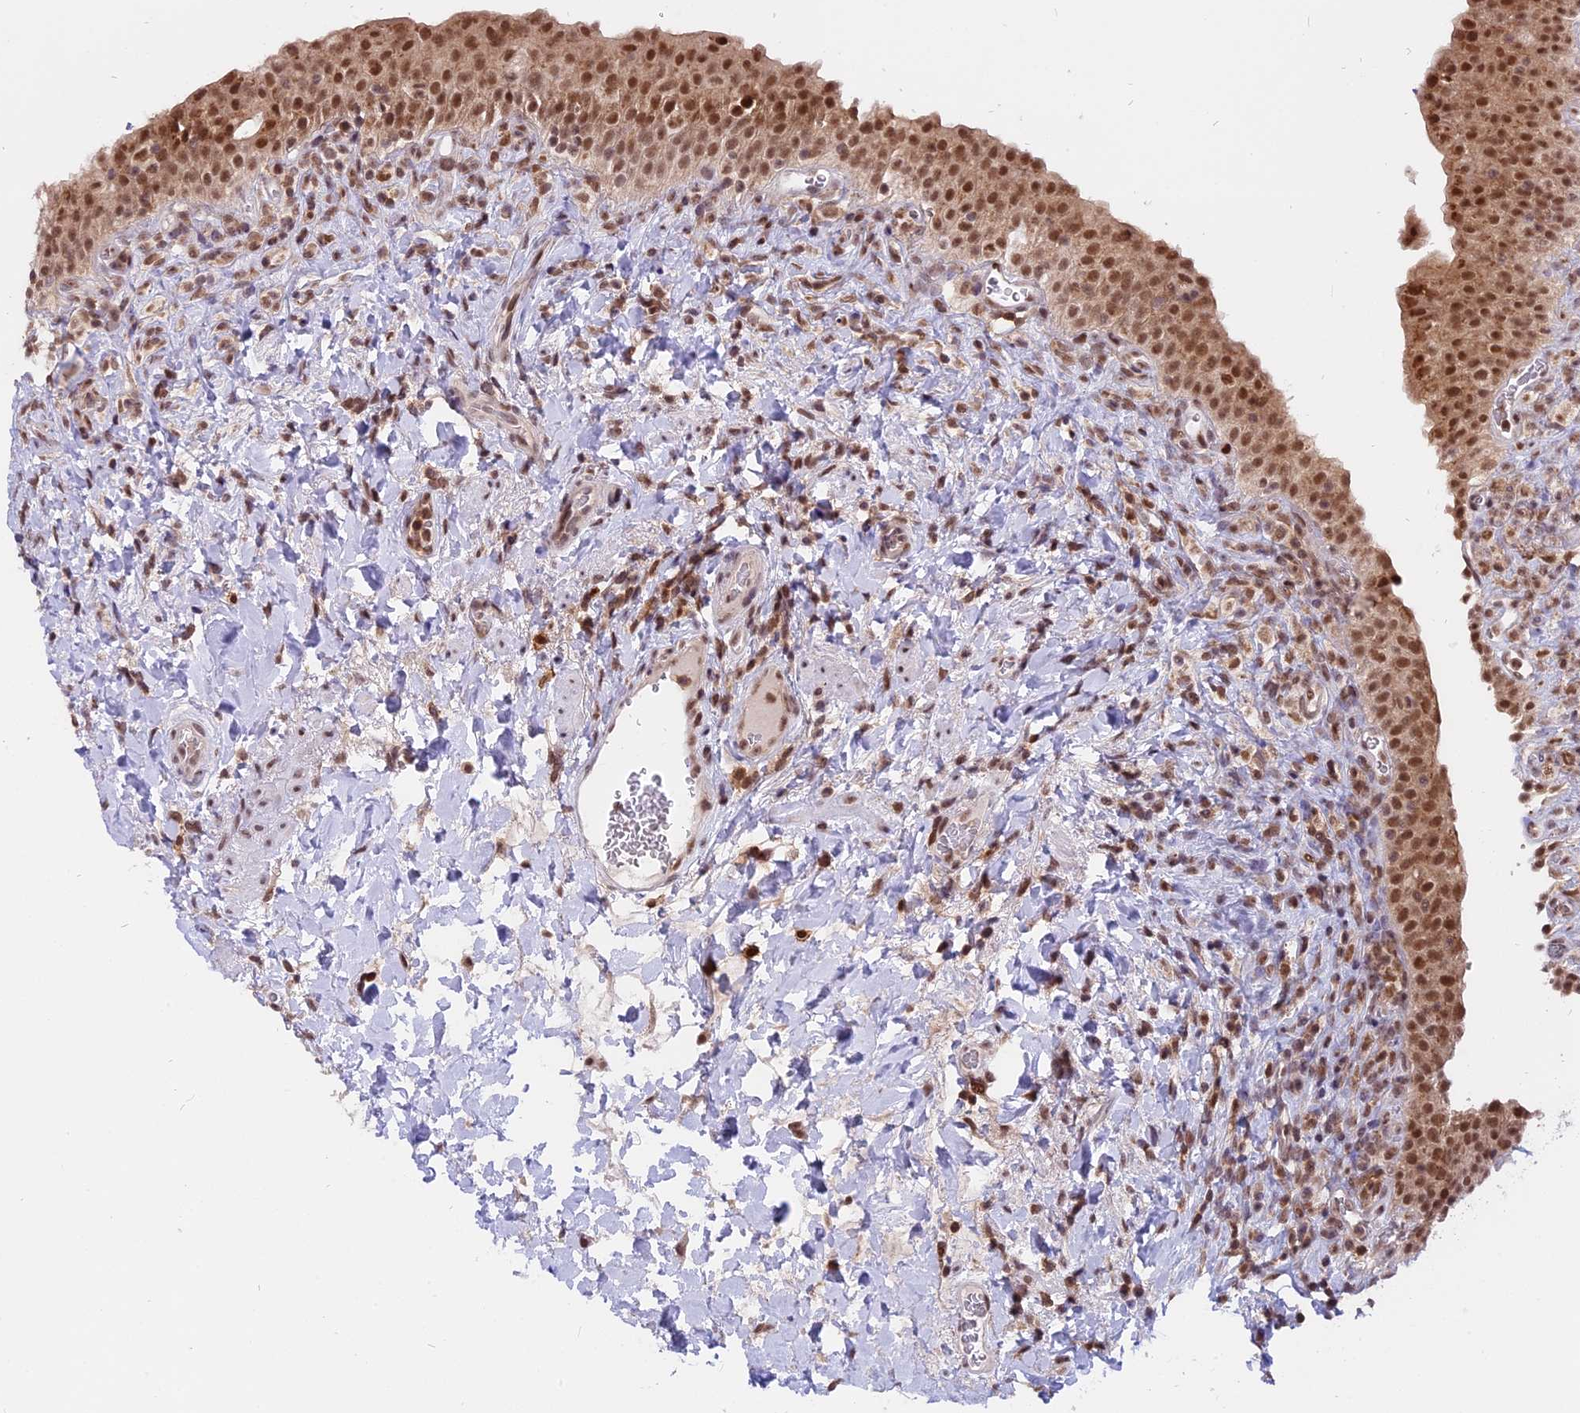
{"staining": {"intensity": "moderate", "quantity": ">75%", "location": "nuclear"}, "tissue": "urinary bladder", "cell_type": "Urothelial cells", "image_type": "normal", "snomed": [{"axis": "morphology", "description": "Normal tissue, NOS"}, {"axis": "morphology", "description": "Inflammation, NOS"}, {"axis": "topography", "description": "Urinary bladder"}], "caption": "Urinary bladder stained with a brown dye shows moderate nuclear positive expression in about >75% of urothelial cells.", "gene": "TADA3", "patient": {"sex": "male", "age": 64}}